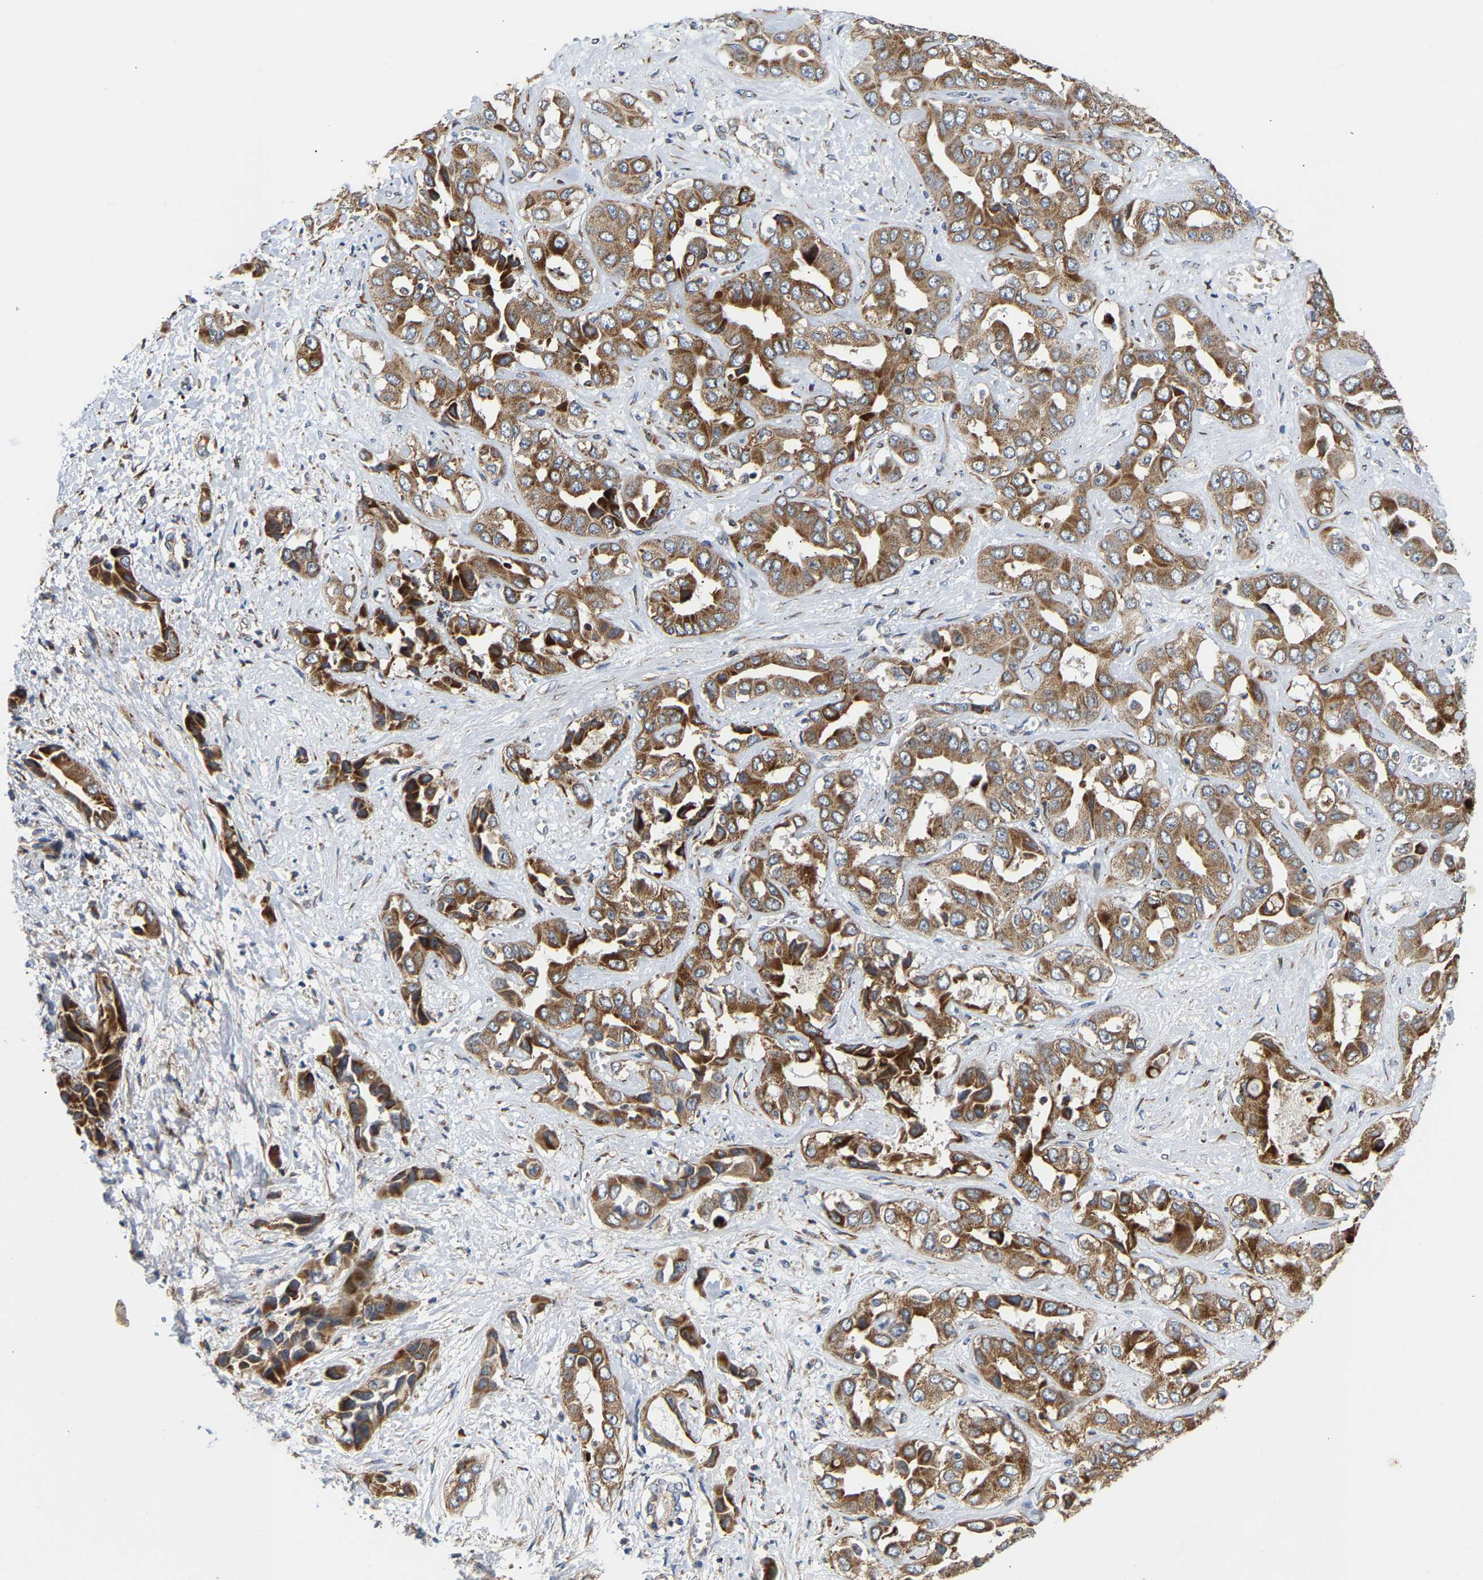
{"staining": {"intensity": "strong", "quantity": ">75%", "location": "cytoplasmic/membranous"}, "tissue": "liver cancer", "cell_type": "Tumor cells", "image_type": "cancer", "snomed": [{"axis": "morphology", "description": "Cholangiocarcinoma"}, {"axis": "topography", "description": "Liver"}], "caption": "A brown stain highlights strong cytoplasmic/membranous staining of a protein in cholangiocarcinoma (liver) tumor cells.", "gene": "TMEM168", "patient": {"sex": "female", "age": 52}}